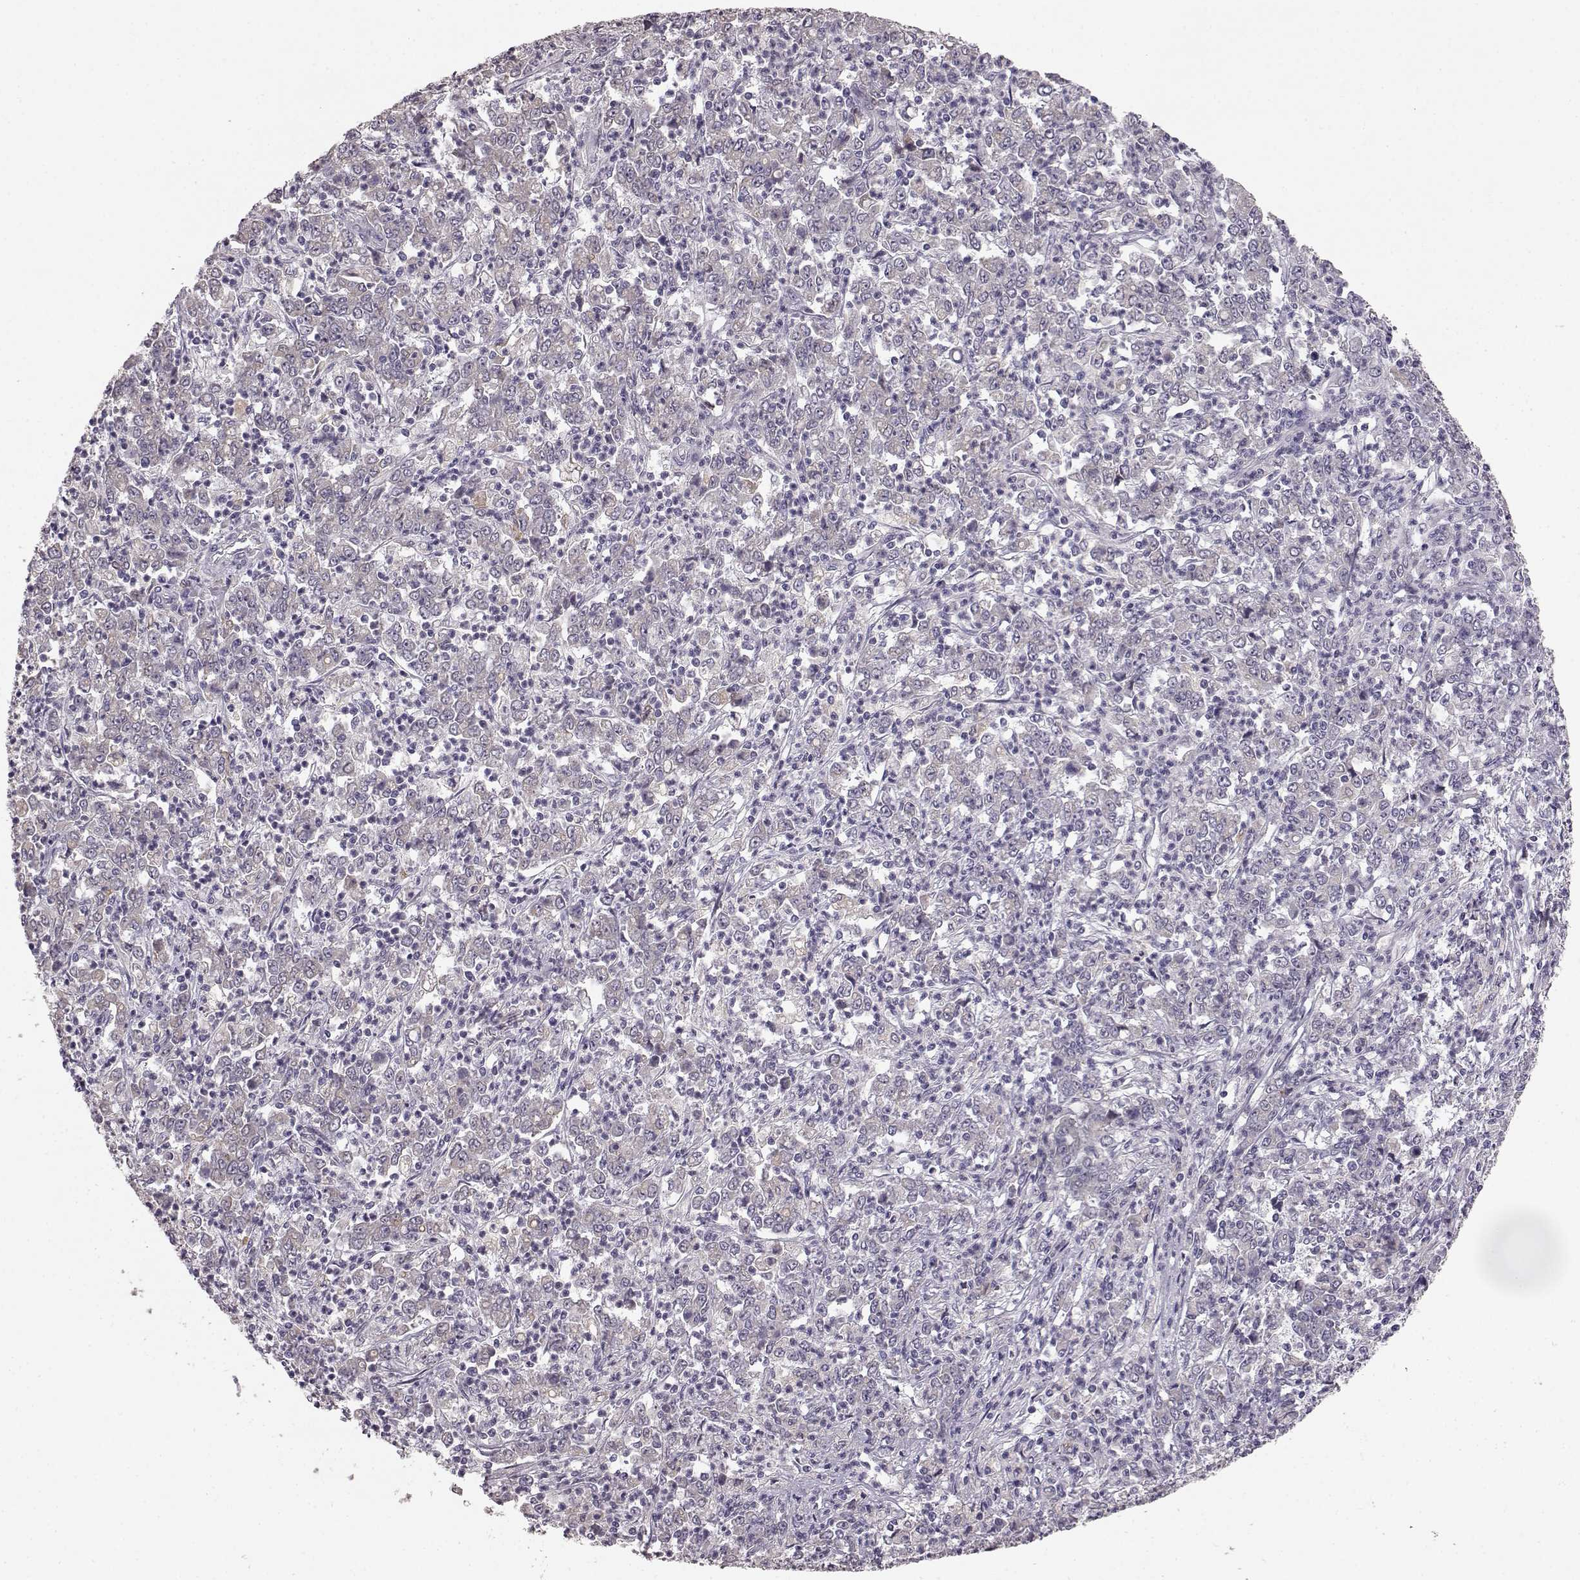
{"staining": {"intensity": "weak", "quantity": "<25%", "location": "cytoplasmic/membranous"}, "tissue": "stomach cancer", "cell_type": "Tumor cells", "image_type": "cancer", "snomed": [{"axis": "morphology", "description": "Adenocarcinoma, NOS"}, {"axis": "topography", "description": "Stomach, lower"}], "caption": "Immunohistochemistry (IHC) of human adenocarcinoma (stomach) shows no expression in tumor cells.", "gene": "GHR", "patient": {"sex": "female", "age": 71}}